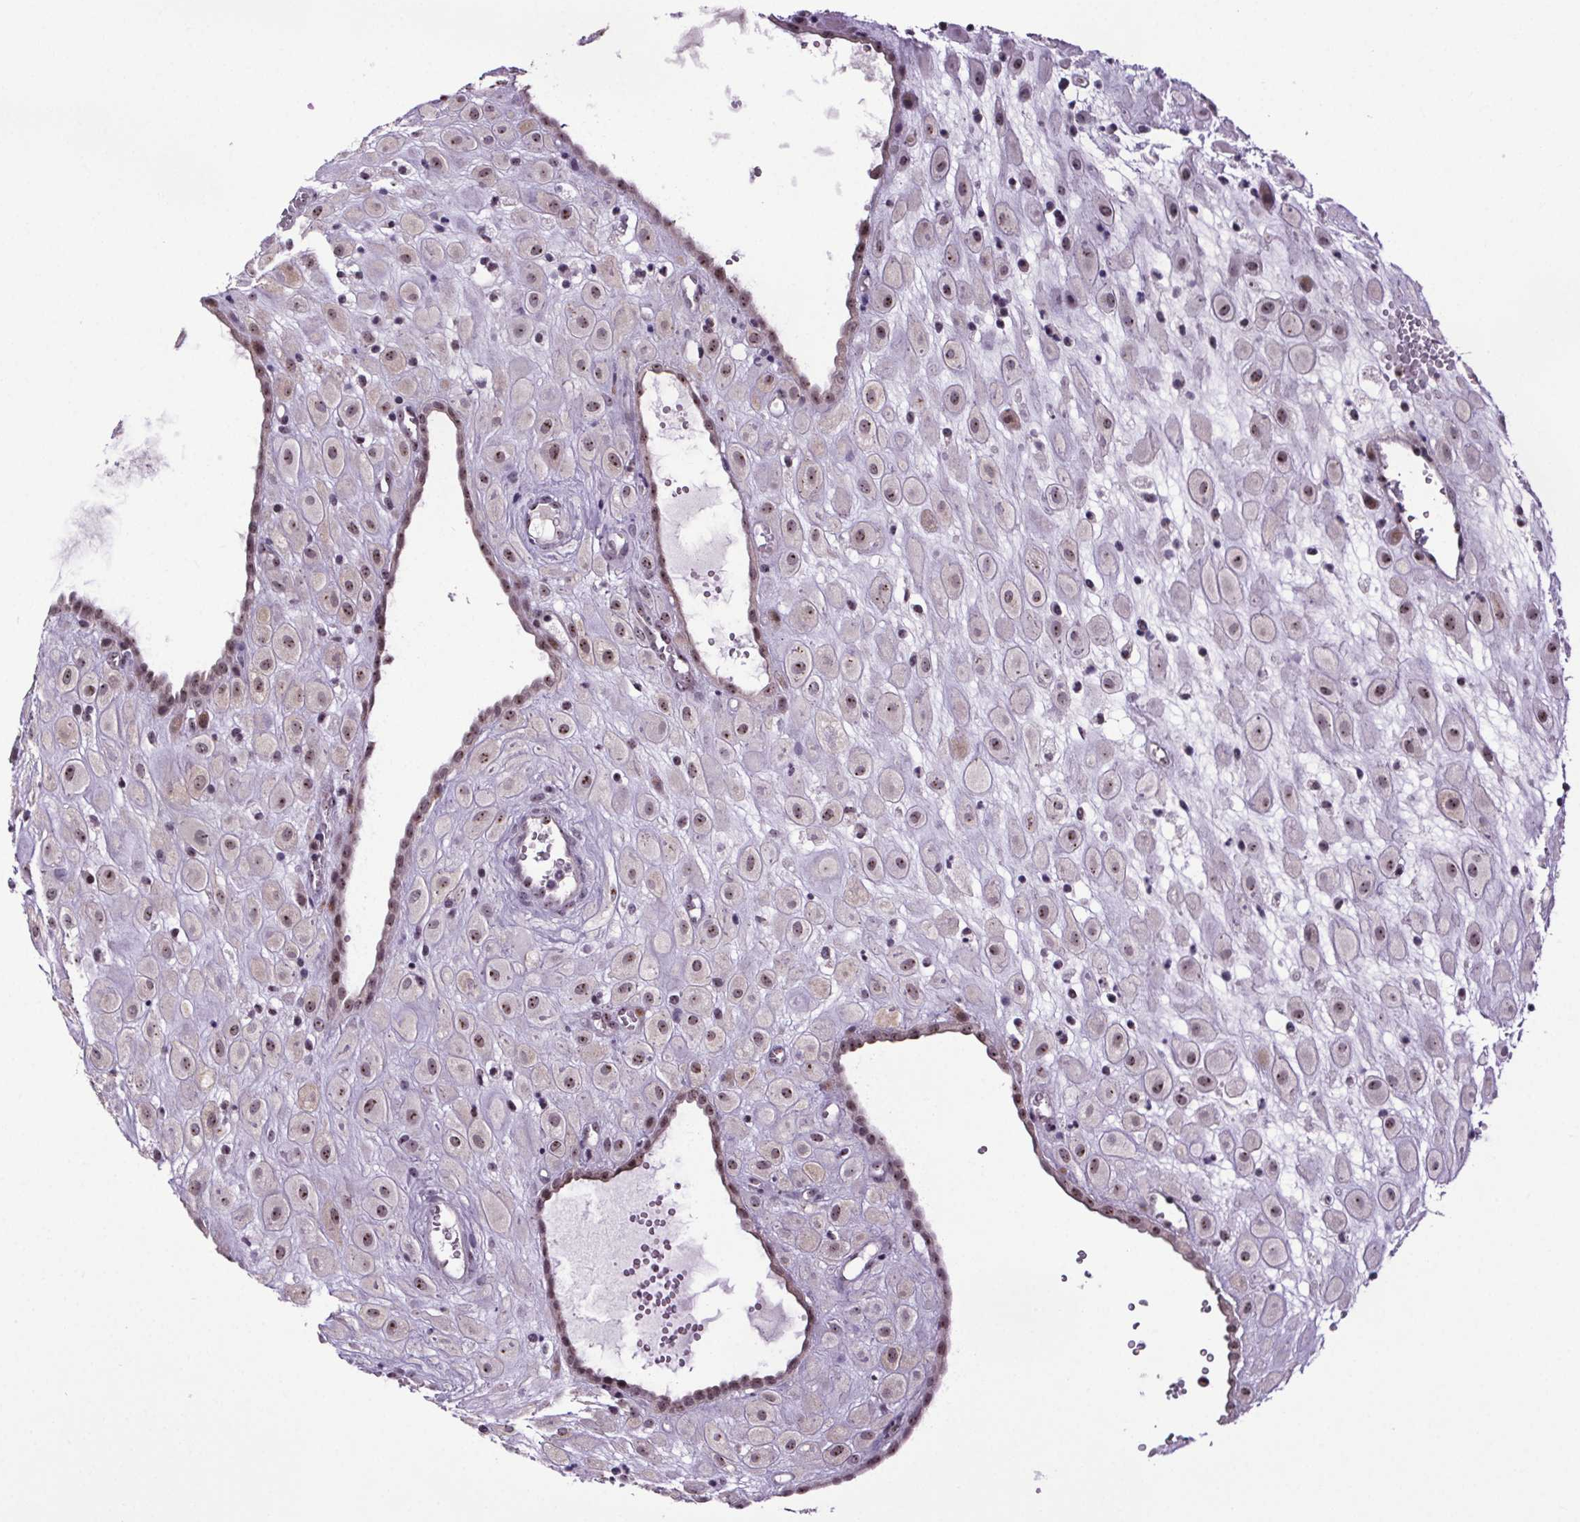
{"staining": {"intensity": "moderate", "quantity": "25%-75%", "location": "nuclear"}, "tissue": "placenta", "cell_type": "Decidual cells", "image_type": "normal", "snomed": [{"axis": "morphology", "description": "Normal tissue, NOS"}, {"axis": "topography", "description": "Placenta"}], "caption": "Protein analysis of normal placenta shows moderate nuclear expression in about 25%-75% of decidual cells.", "gene": "ATMIN", "patient": {"sex": "female", "age": 24}}